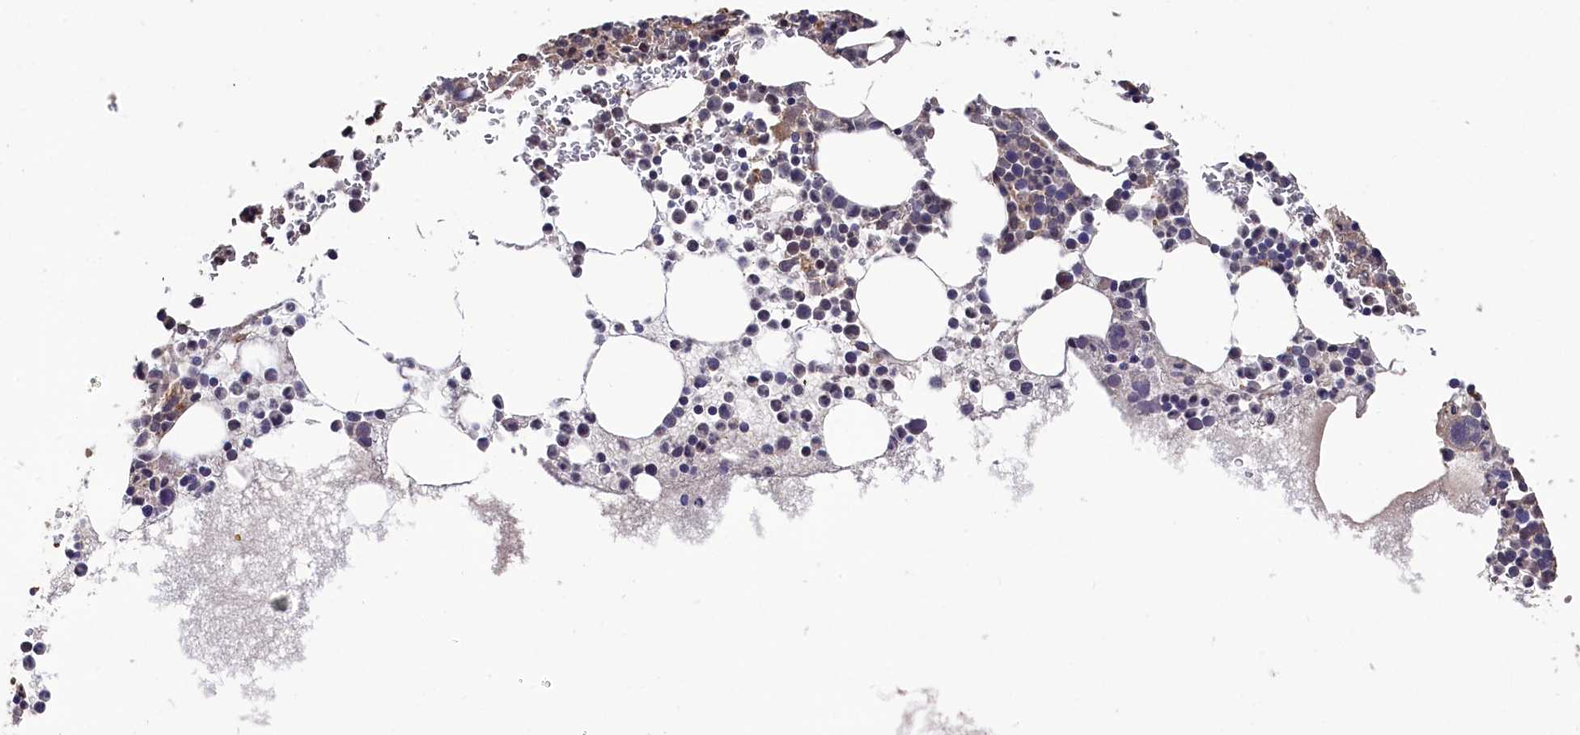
{"staining": {"intensity": "weak", "quantity": "<25%", "location": "cytoplasmic/membranous"}, "tissue": "bone marrow", "cell_type": "Hematopoietic cells", "image_type": "normal", "snomed": [{"axis": "morphology", "description": "Normal tissue, NOS"}, {"axis": "topography", "description": "Bone marrow"}], "caption": "This is an immunohistochemistry image of benign human bone marrow. There is no expression in hematopoietic cells.", "gene": "TMC5", "patient": {"sex": "female", "age": 78}}